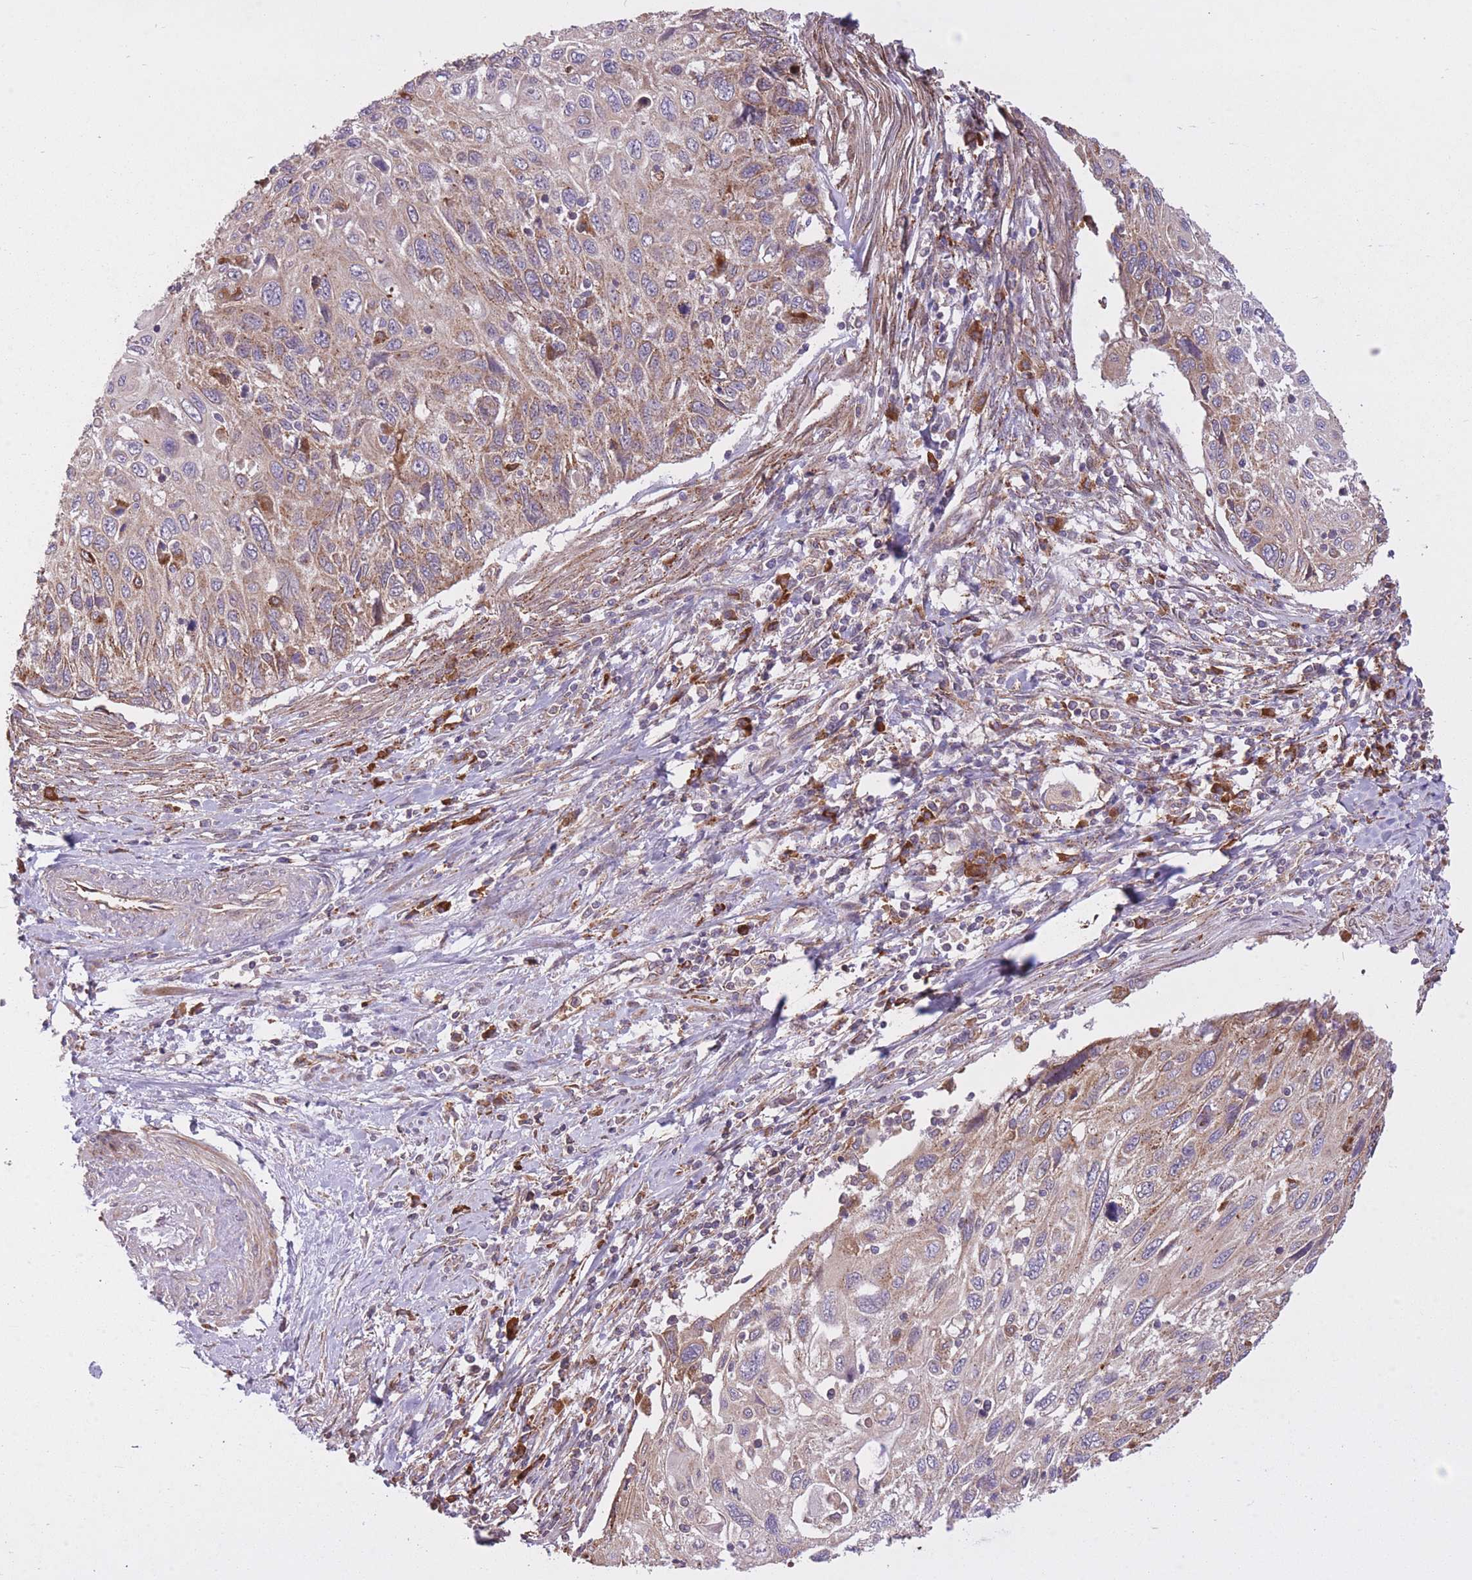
{"staining": {"intensity": "moderate", "quantity": "<25%", "location": "cytoplasmic/membranous"}, "tissue": "cervical cancer", "cell_type": "Tumor cells", "image_type": "cancer", "snomed": [{"axis": "morphology", "description": "Squamous cell carcinoma, NOS"}, {"axis": "topography", "description": "Cervix"}], "caption": "Protein staining of squamous cell carcinoma (cervical) tissue exhibits moderate cytoplasmic/membranous staining in approximately <25% of tumor cells.", "gene": "POLR3F", "patient": {"sex": "female", "age": 70}}